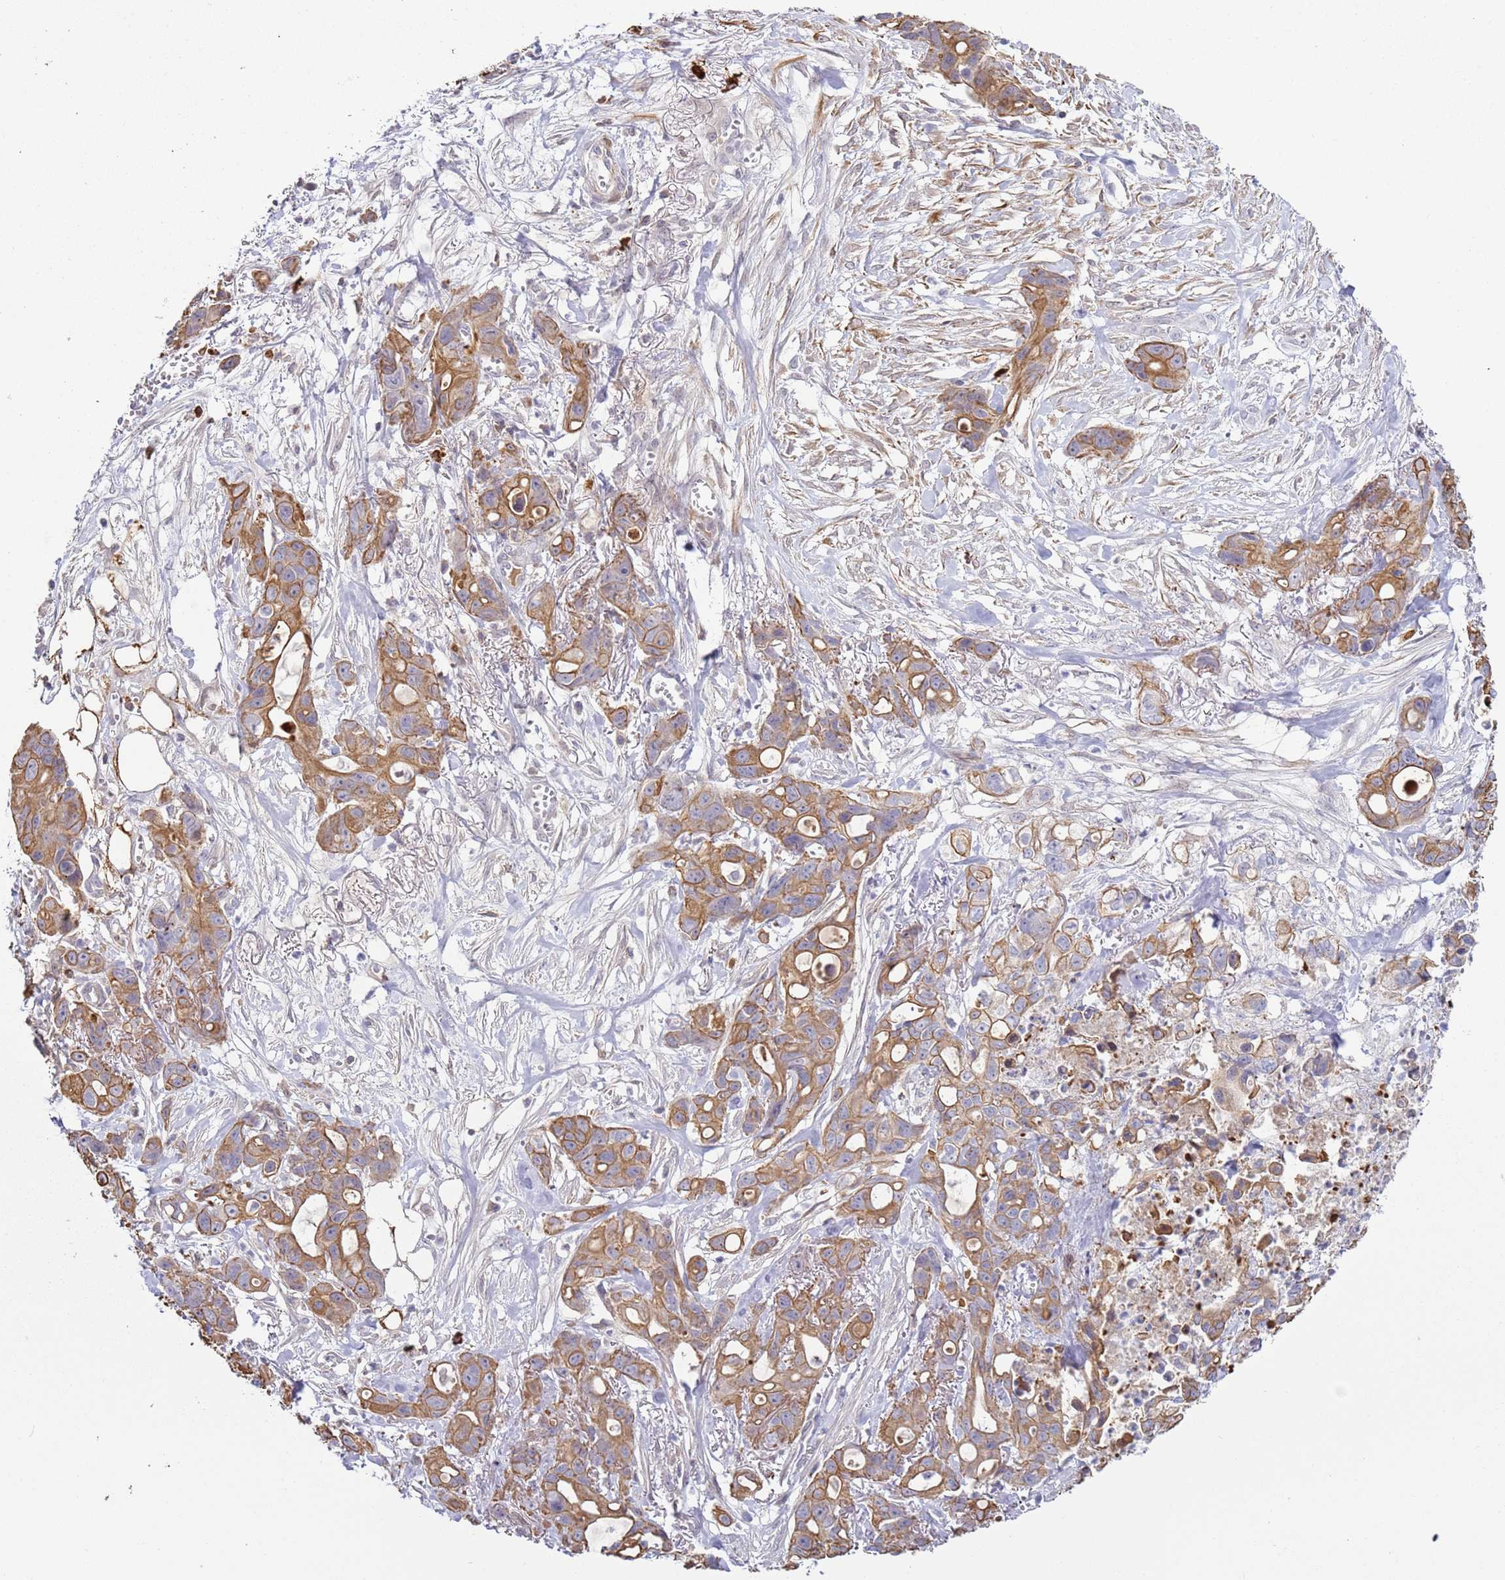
{"staining": {"intensity": "moderate", "quantity": ">75%", "location": "cytoplasmic/membranous"}, "tissue": "ovarian cancer", "cell_type": "Tumor cells", "image_type": "cancer", "snomed": [{"axis": "morphology", "description": "Cystadenocarcinoma, mucinous, NOS"}, {"axis": "topography", "description": "Ovary"}], "caption": "IHC (DAB) staining of mucinous cystadenocarcinoma (ovarian) exhibits moderate cytoplasmic/membranous protein staining in approximately >75% of tumor cells.", "gene": "NPAP1", "patient": {"sex": "female", "age": 70}}